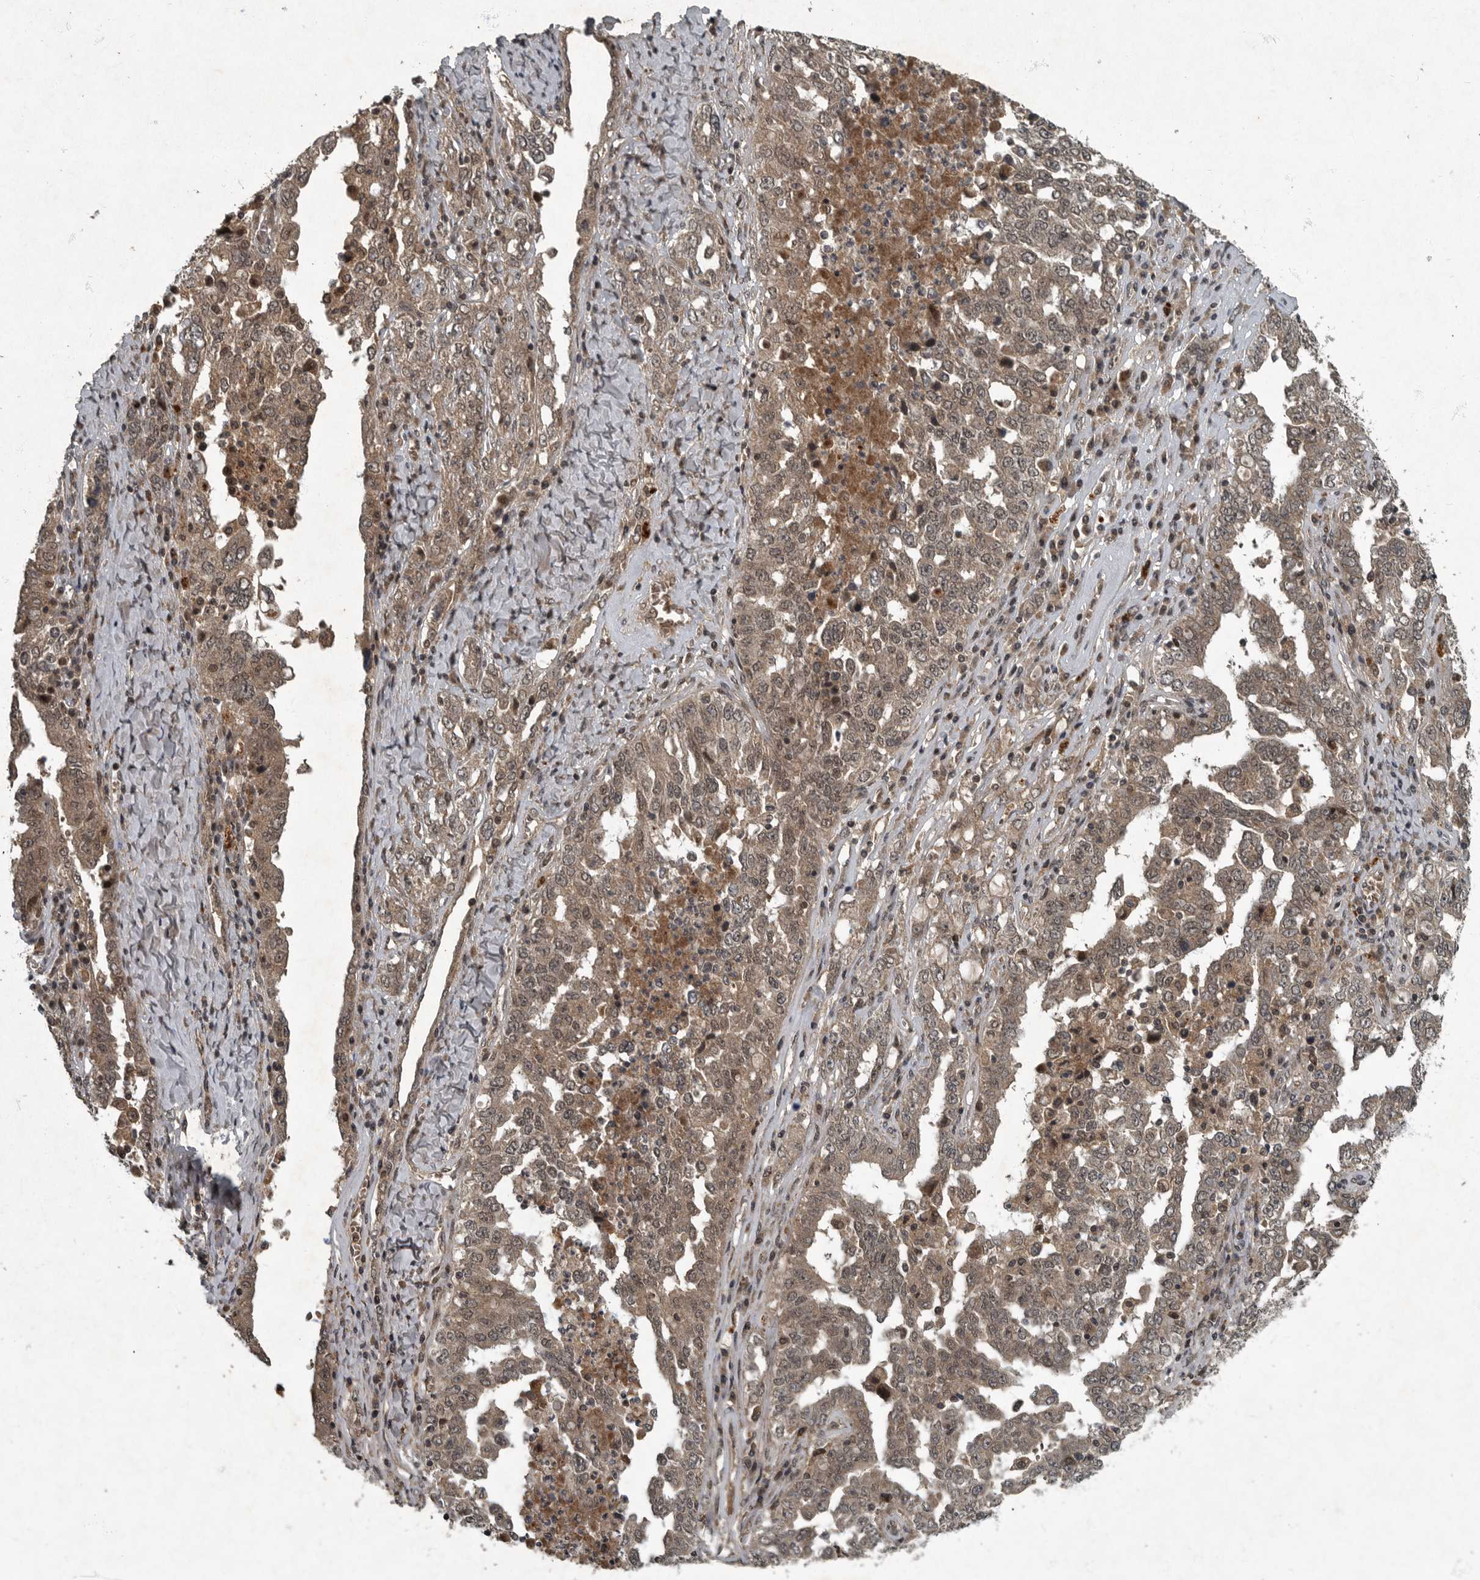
{"staining": {"intensity": "weak", "quantity": ">75%", "location": "cytoplasmic/membranous,nuclear"}, "tissue": "ovarian cancer", "cell_type": "Tumor cells", "image_type": "cancer", "snomed": [{"axis": "morphology", "description": "Carcinoma, endometroid"}, {"axis": "topography", "description": "Ovary"}], "caption": "This micrograph displays immunohistochemistry staining of ovarian cancer, with low weak cytoplasmic/membranous and nuclear positivity in approximately >75% of tumor cells.", "gene": "FOXO1", "patient": {"sex": "female", "age": 62}}